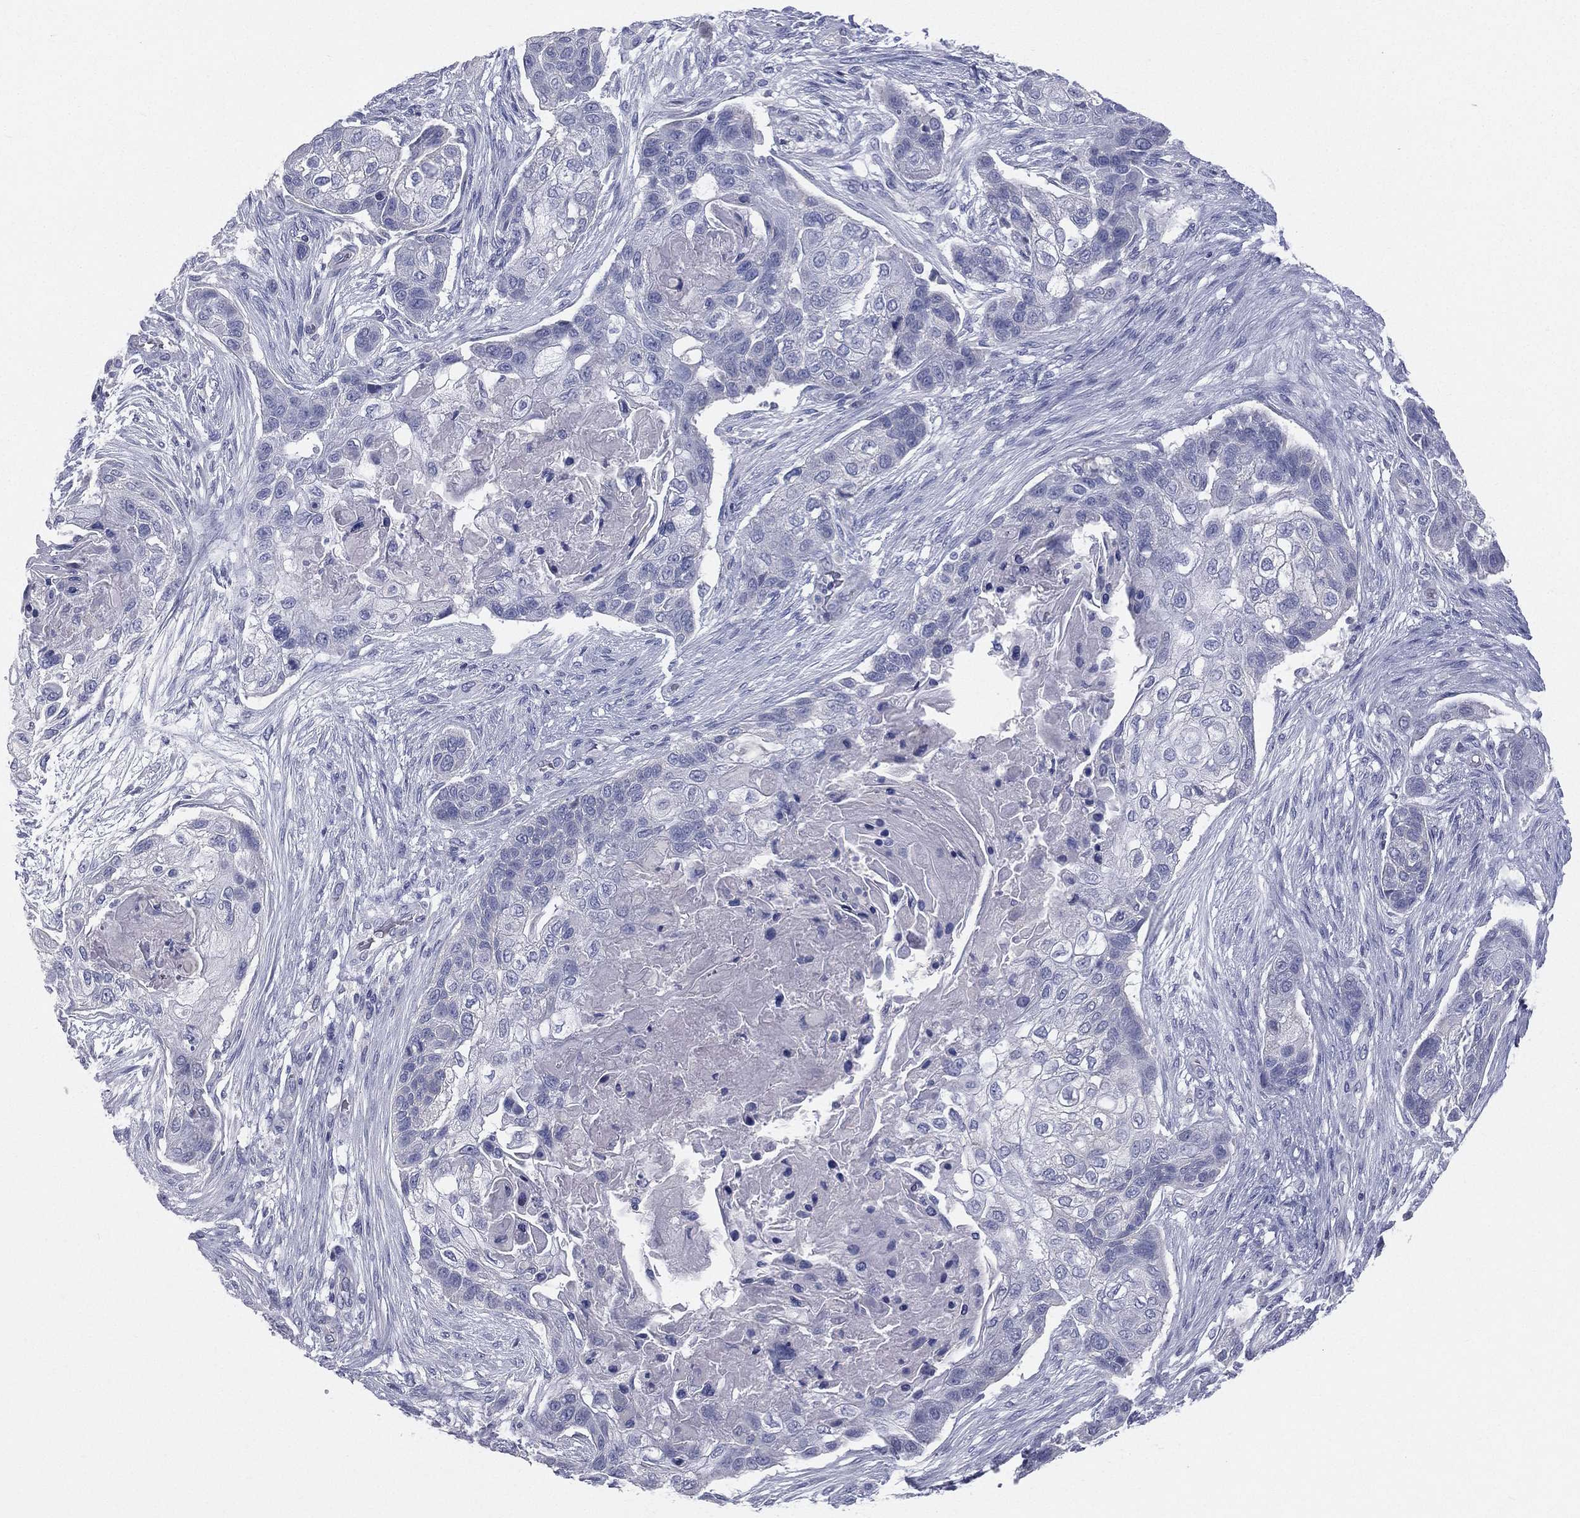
{"staining": {"intensity": "negative", "quantity": "none", "location": "none"}, "tissue": "lung cancer", "cell_type": "Tumor cells", "image_type": "cancer", "snomed": [{"axis": "morphology", "description": "Squamous cell carcinoma, NOS"}, {"axis": "topography", "description": "Lung"}], "caption": "The immunohistochemistry (IHC) image has no significant staining in tumor cells of lung squamous cell carcinoma tissue.", "gene": "STK31", "patient": {"sex": "male", "age": 69}}